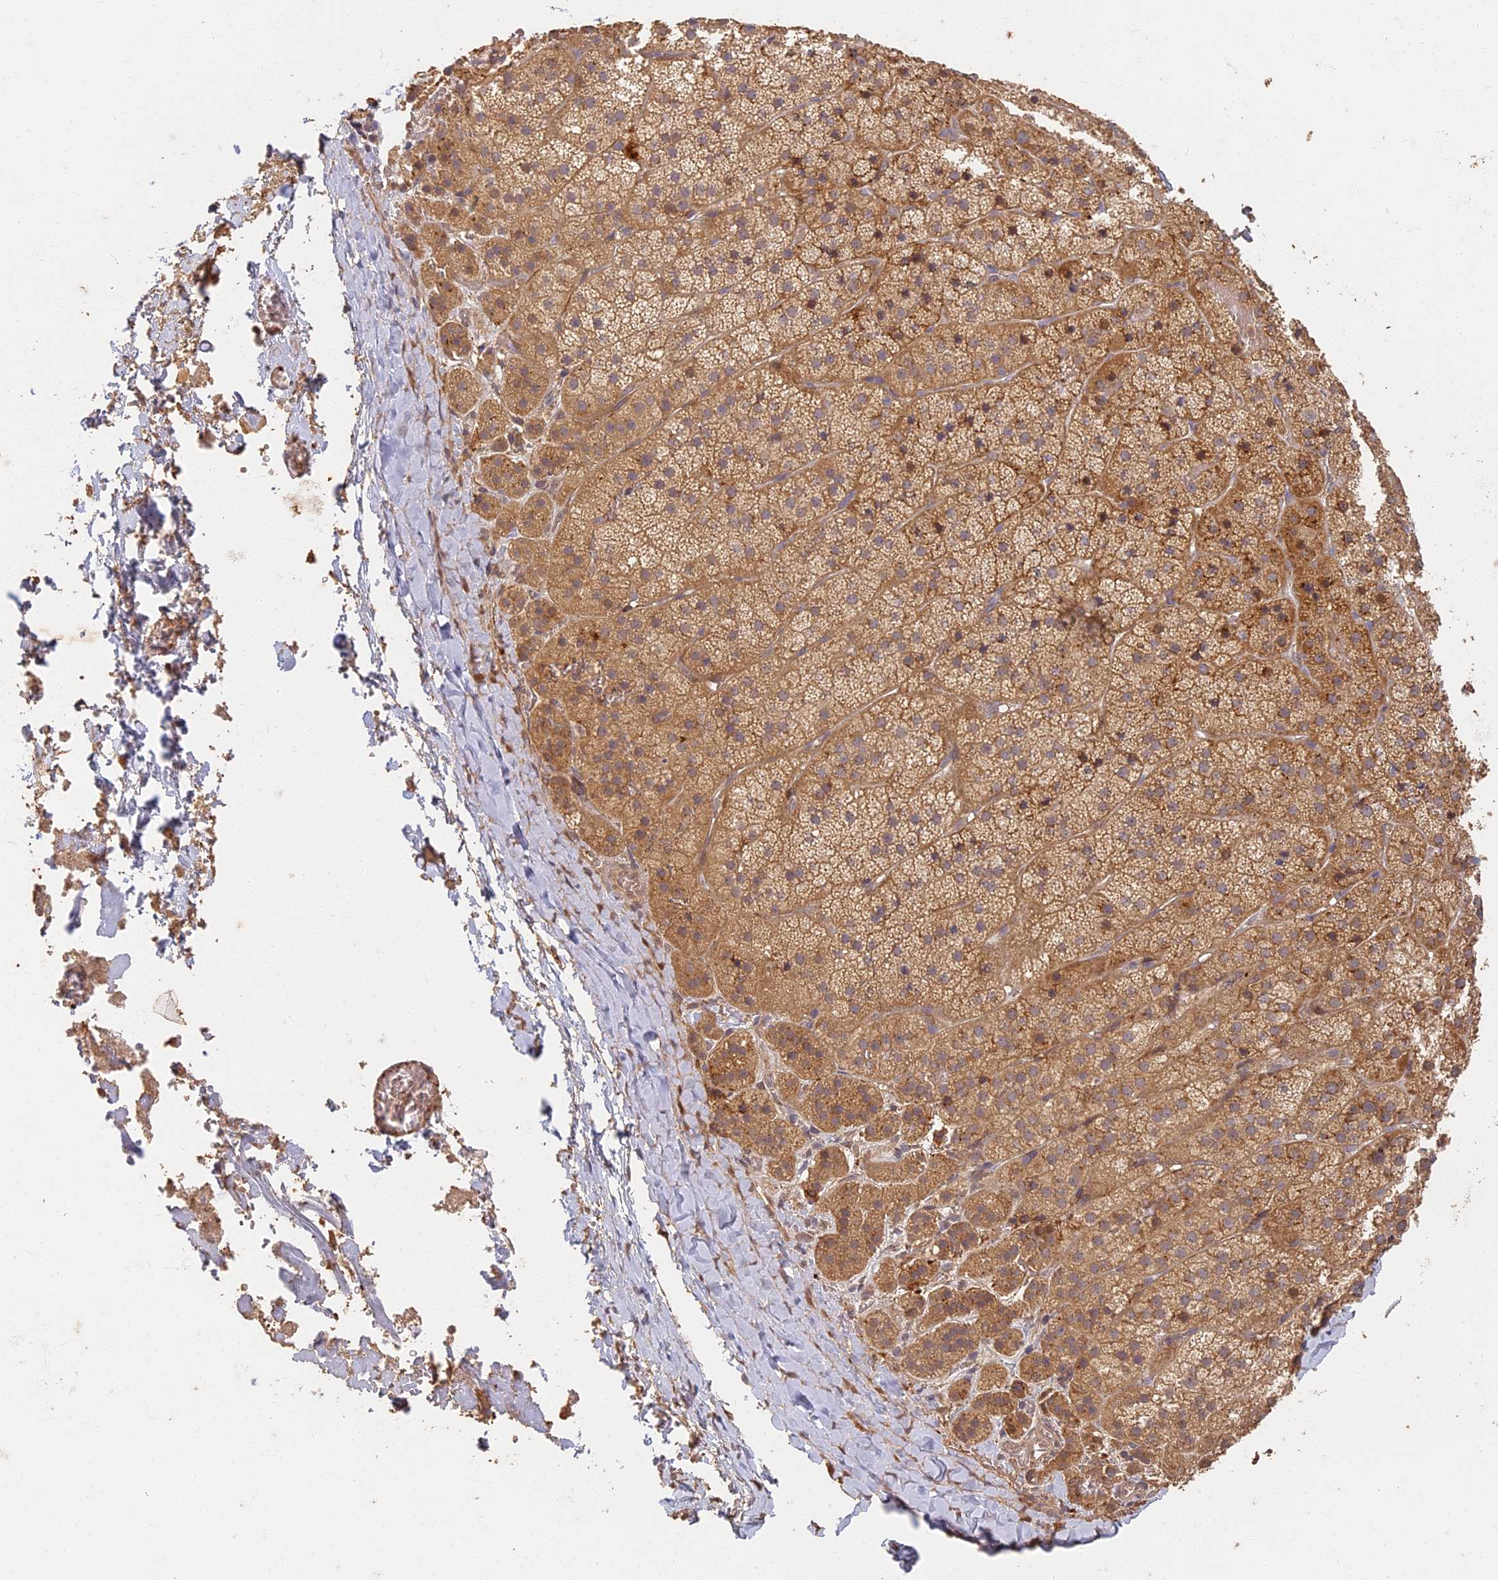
{"staining": {"intensity": "moderate", "quantity": ">75%", "location": "cytoplasmic/membranous"}, "tissue": "adrenal gland", "cell_type": "Glandular cells", "image_type": "normal", "snomed": [{"axis": "morphology", "description": "Normal tissue, NOS"}, {"axis": "topography", "description": "Adrenal gland"}], "caption": "Brown immunohistochemical staining in normal human adrenal gland demonstrates moderate cytoplasmic/membranous positivity in about >75% of glandular cells.", "gene": "STX16", "patient": {"sex": "female", "age": 44}}